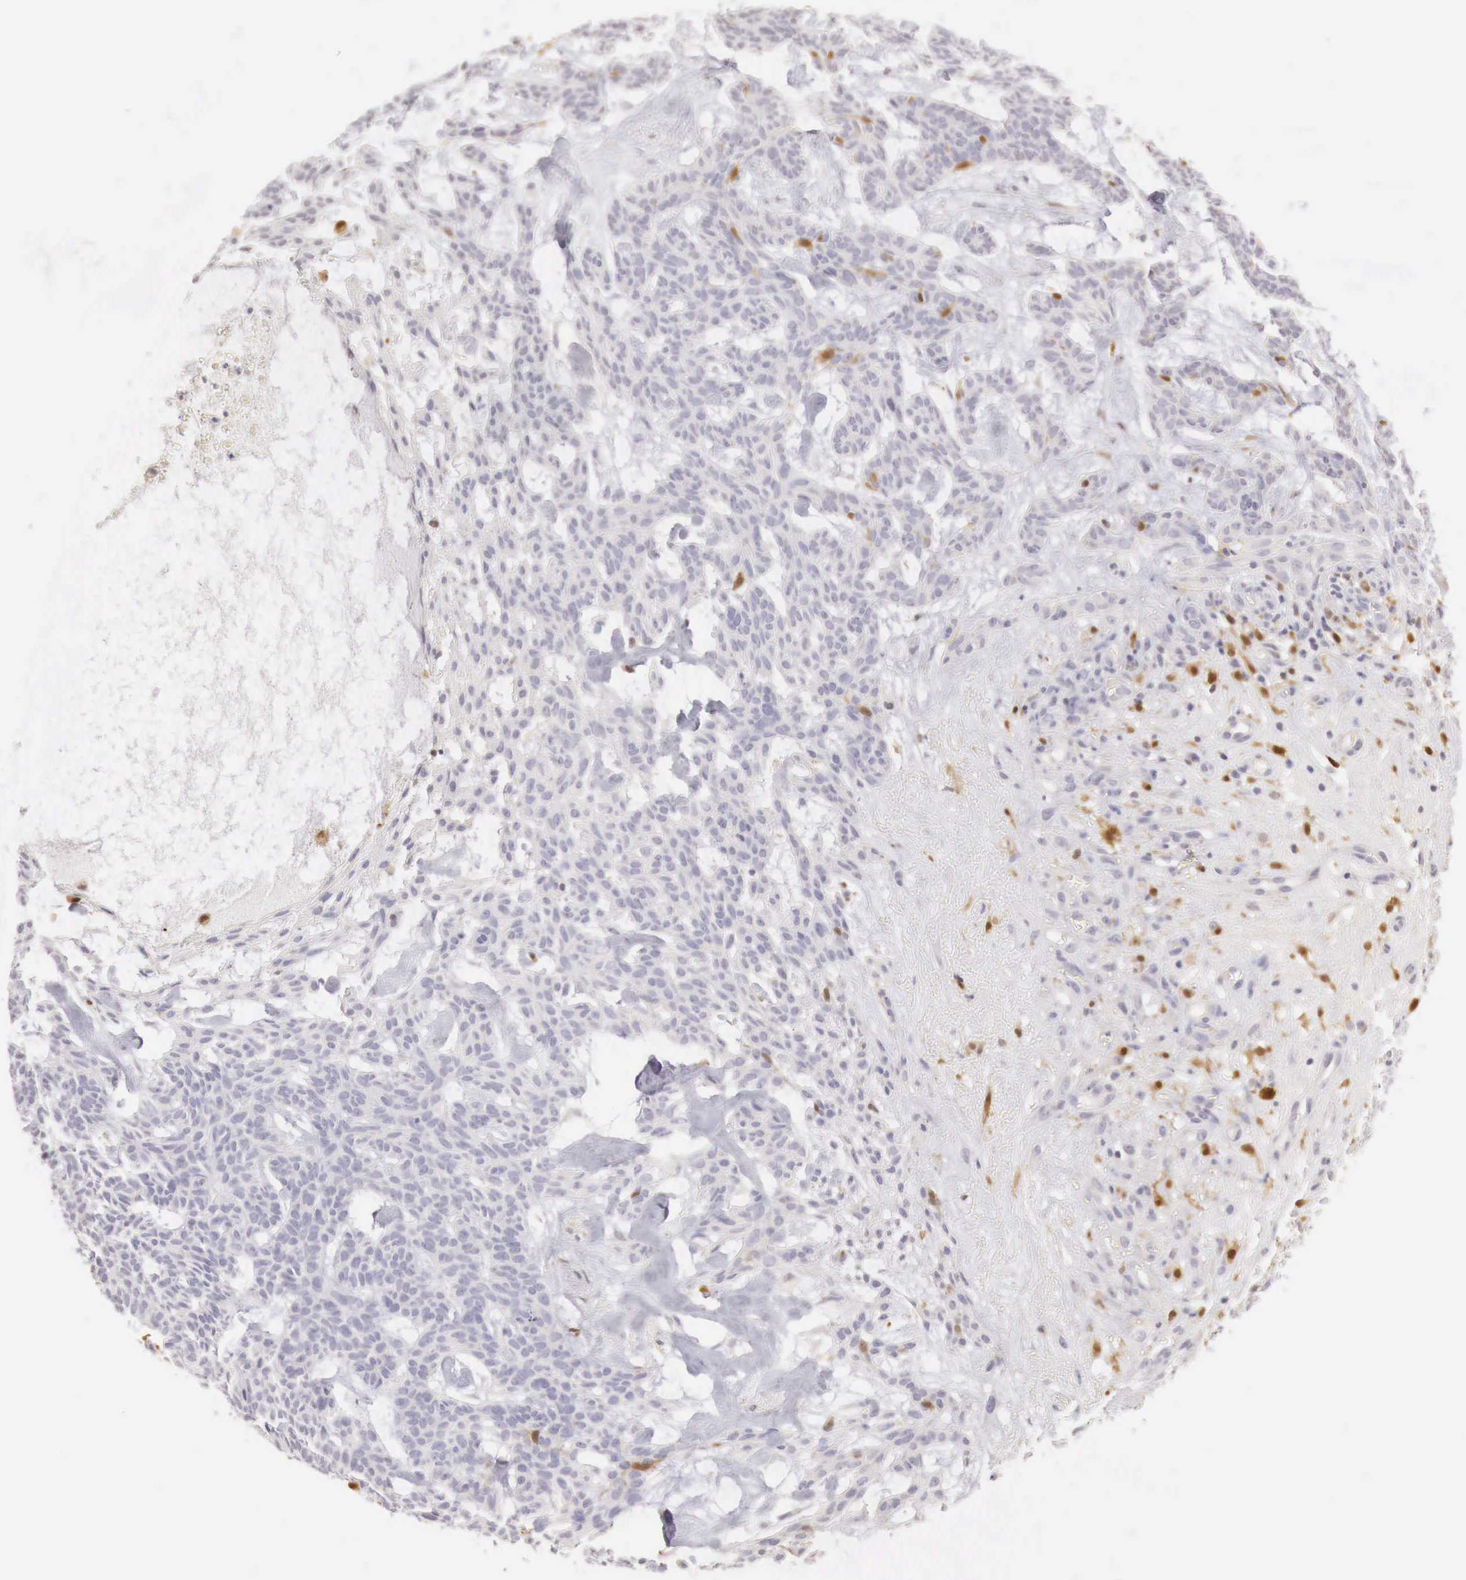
{"staining": {"intensity": "negative", "quantity": "none", "location": "none"}, "tissue": "skin cancer", "cell_type": "Tumor cells", "image_type": "cancer", "snomed": [{"axis": "morphology", "description": "Basal cell carcinoma"}, {"axis": "topography", "description": "Skin"}], "caption": "Immunohistochemical staining of human basal cell carcinoma (skin) shows no significant positivity in tumor cells.", "gene": "RENBP", "patient": {"sex": "male", "age": 75}}